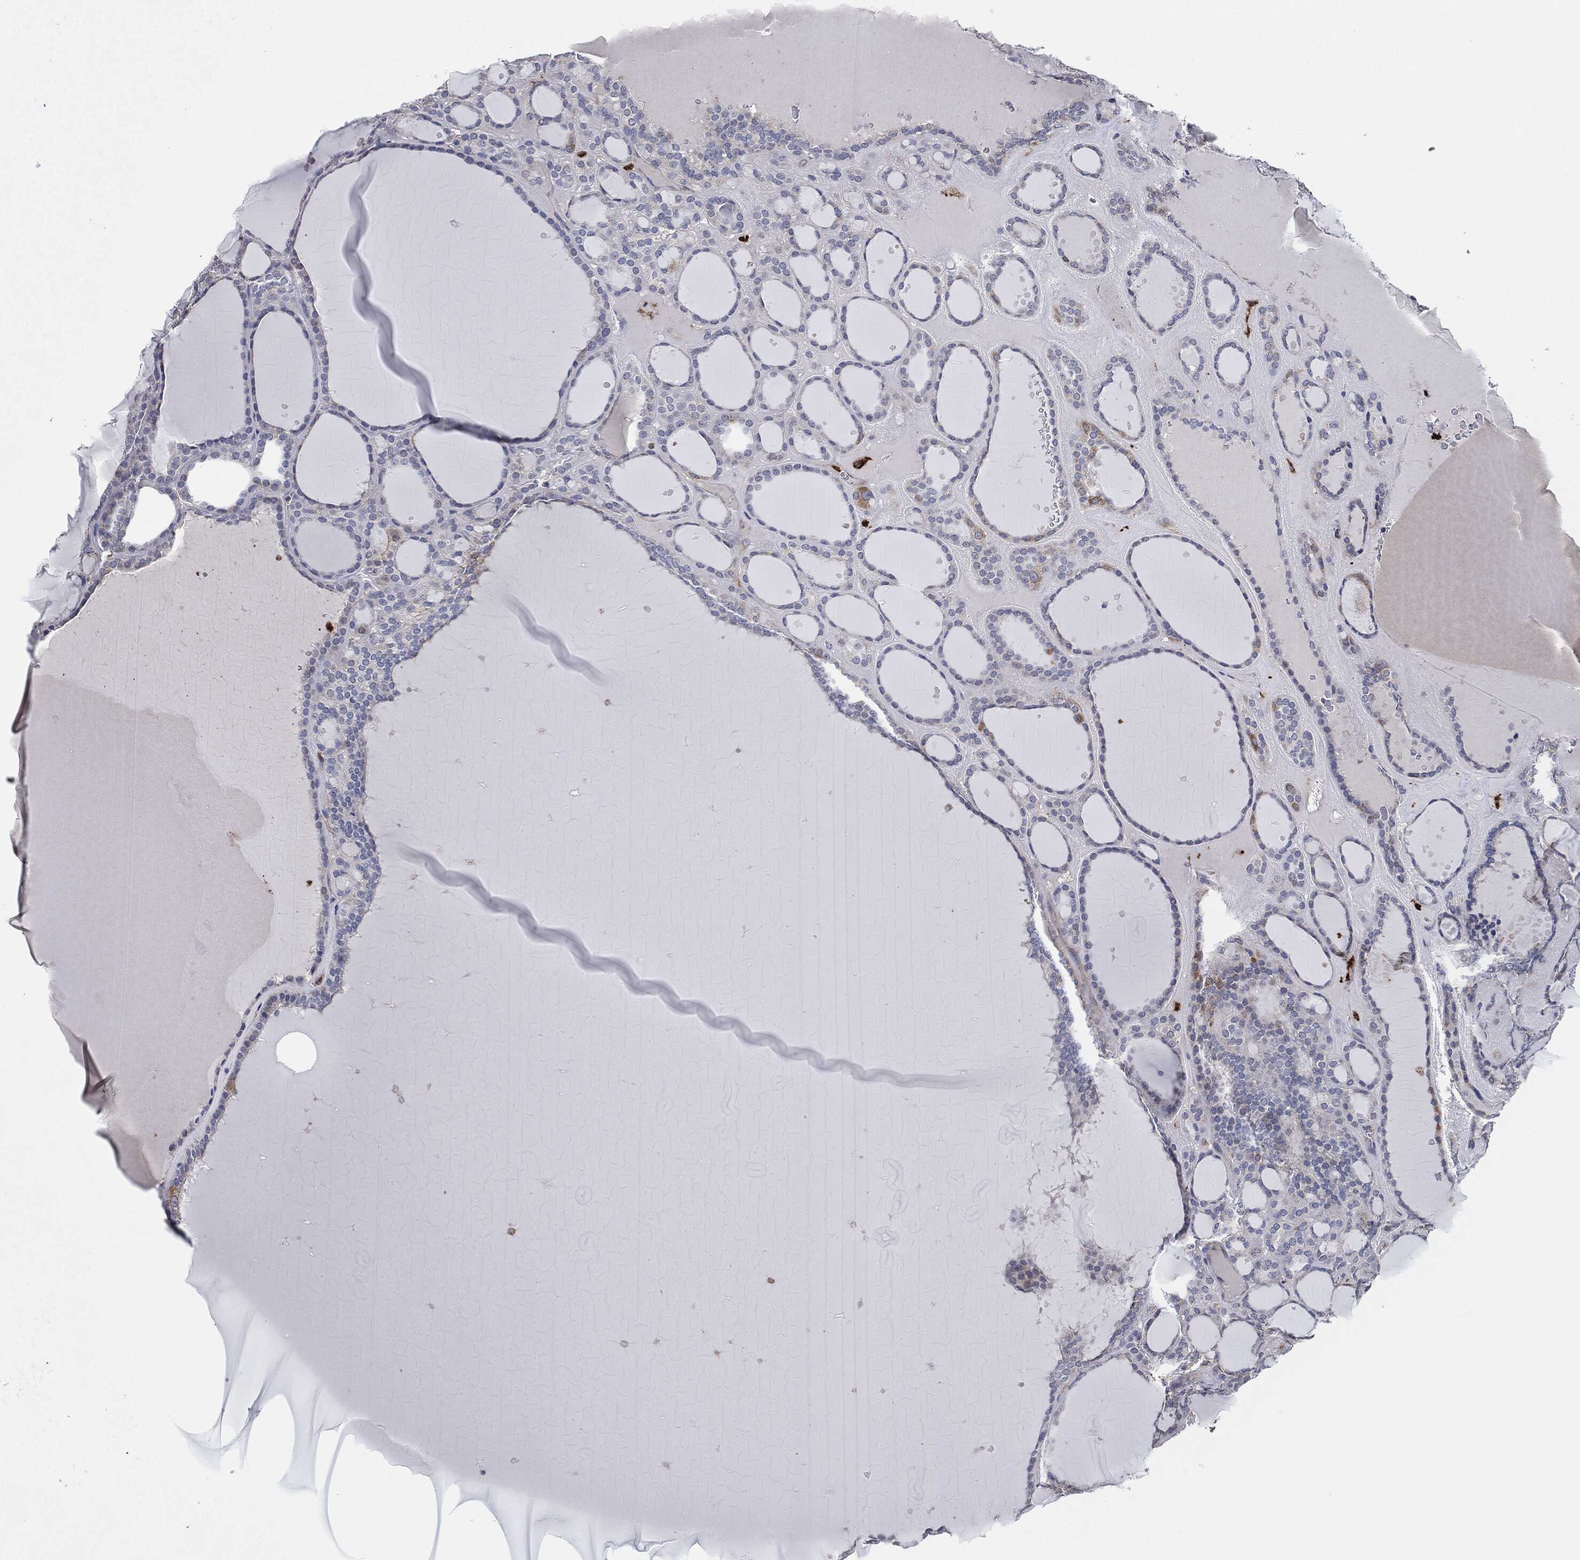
{"staining": {"intensity": "negative", "quantity": "none", "location": "none"}, "tissue": "thyroid gland", "cell_type": "Glandular cells", "image_type": "normal", "snomed": [{"axis": "morphology", "description": "Normal tissue, NOS"}, {"axis": "topography", "description": "Thyroid gland"}], "caption": "Immunohistochemistry image of unremarkable thyroid gland: thyroid gland stained with DAB (3,3'-diaminobenzidine) reveals no significant protein positivity in glandular cells.", "gene": "TMEM11", "patient": {"sex": "male", "age": 63}}